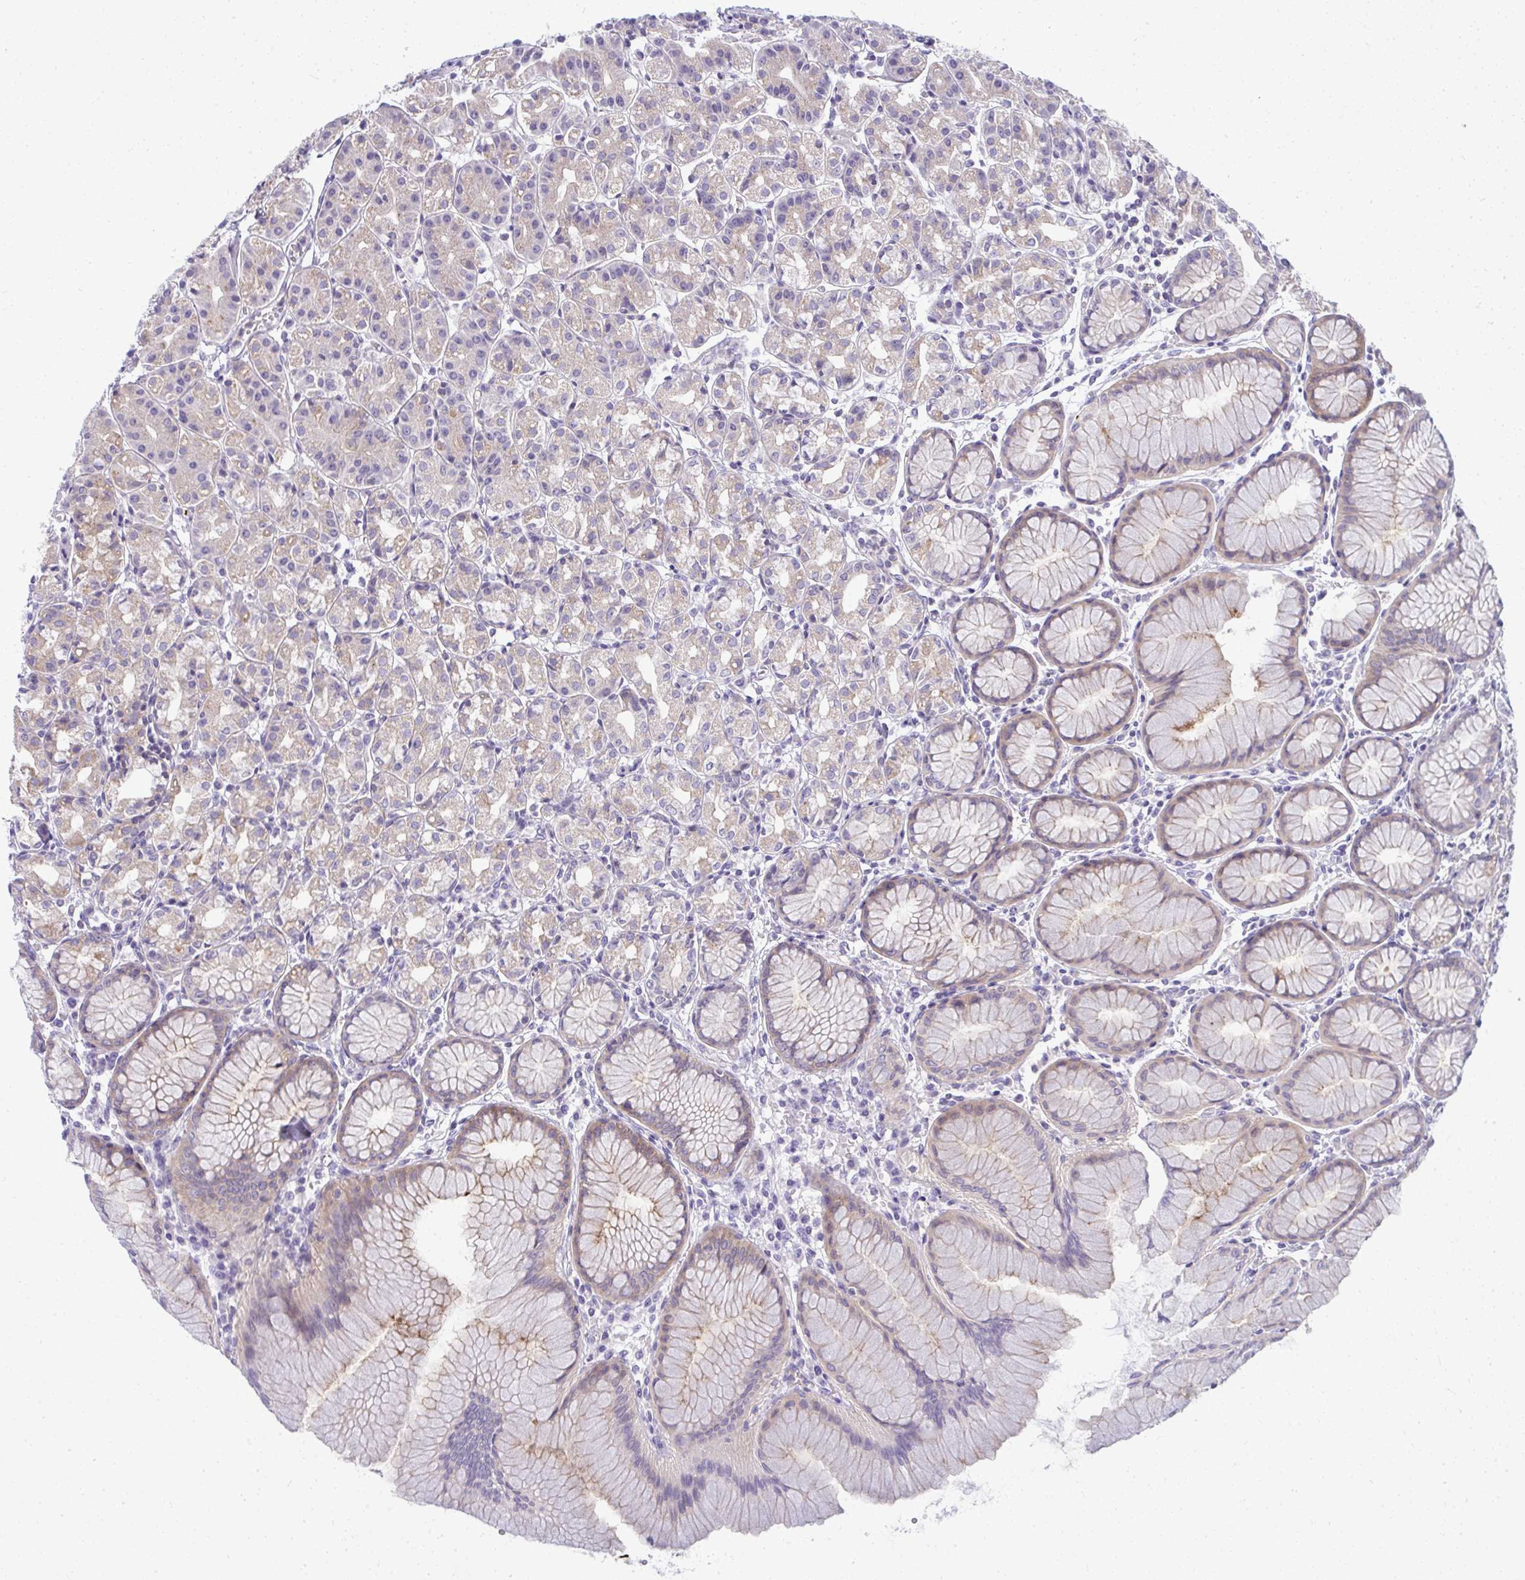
{"staining": {"intensity": "moderate", "quantity": "<25%", "location": "cytoplasmic/membranous"}, "tissue": "stomach", "cell_type": "Glandular cells", "image_type": "normal", "snomed": [{"axis": "morphology", "description": "Normal tissue, NOS"}, {"axis": "topography", "description": "Stomach"}], "caption": "Brown immunohistochemical staining in normal stomach exhibits moderate cytoplasmic/membranous positivity in approximately <25% of glandular cells. (brown staining indicates protein expression, while blue staining denotes nuclei).", "gene": "VPS4B", "patient": {"sex": "female", "age": 57}}